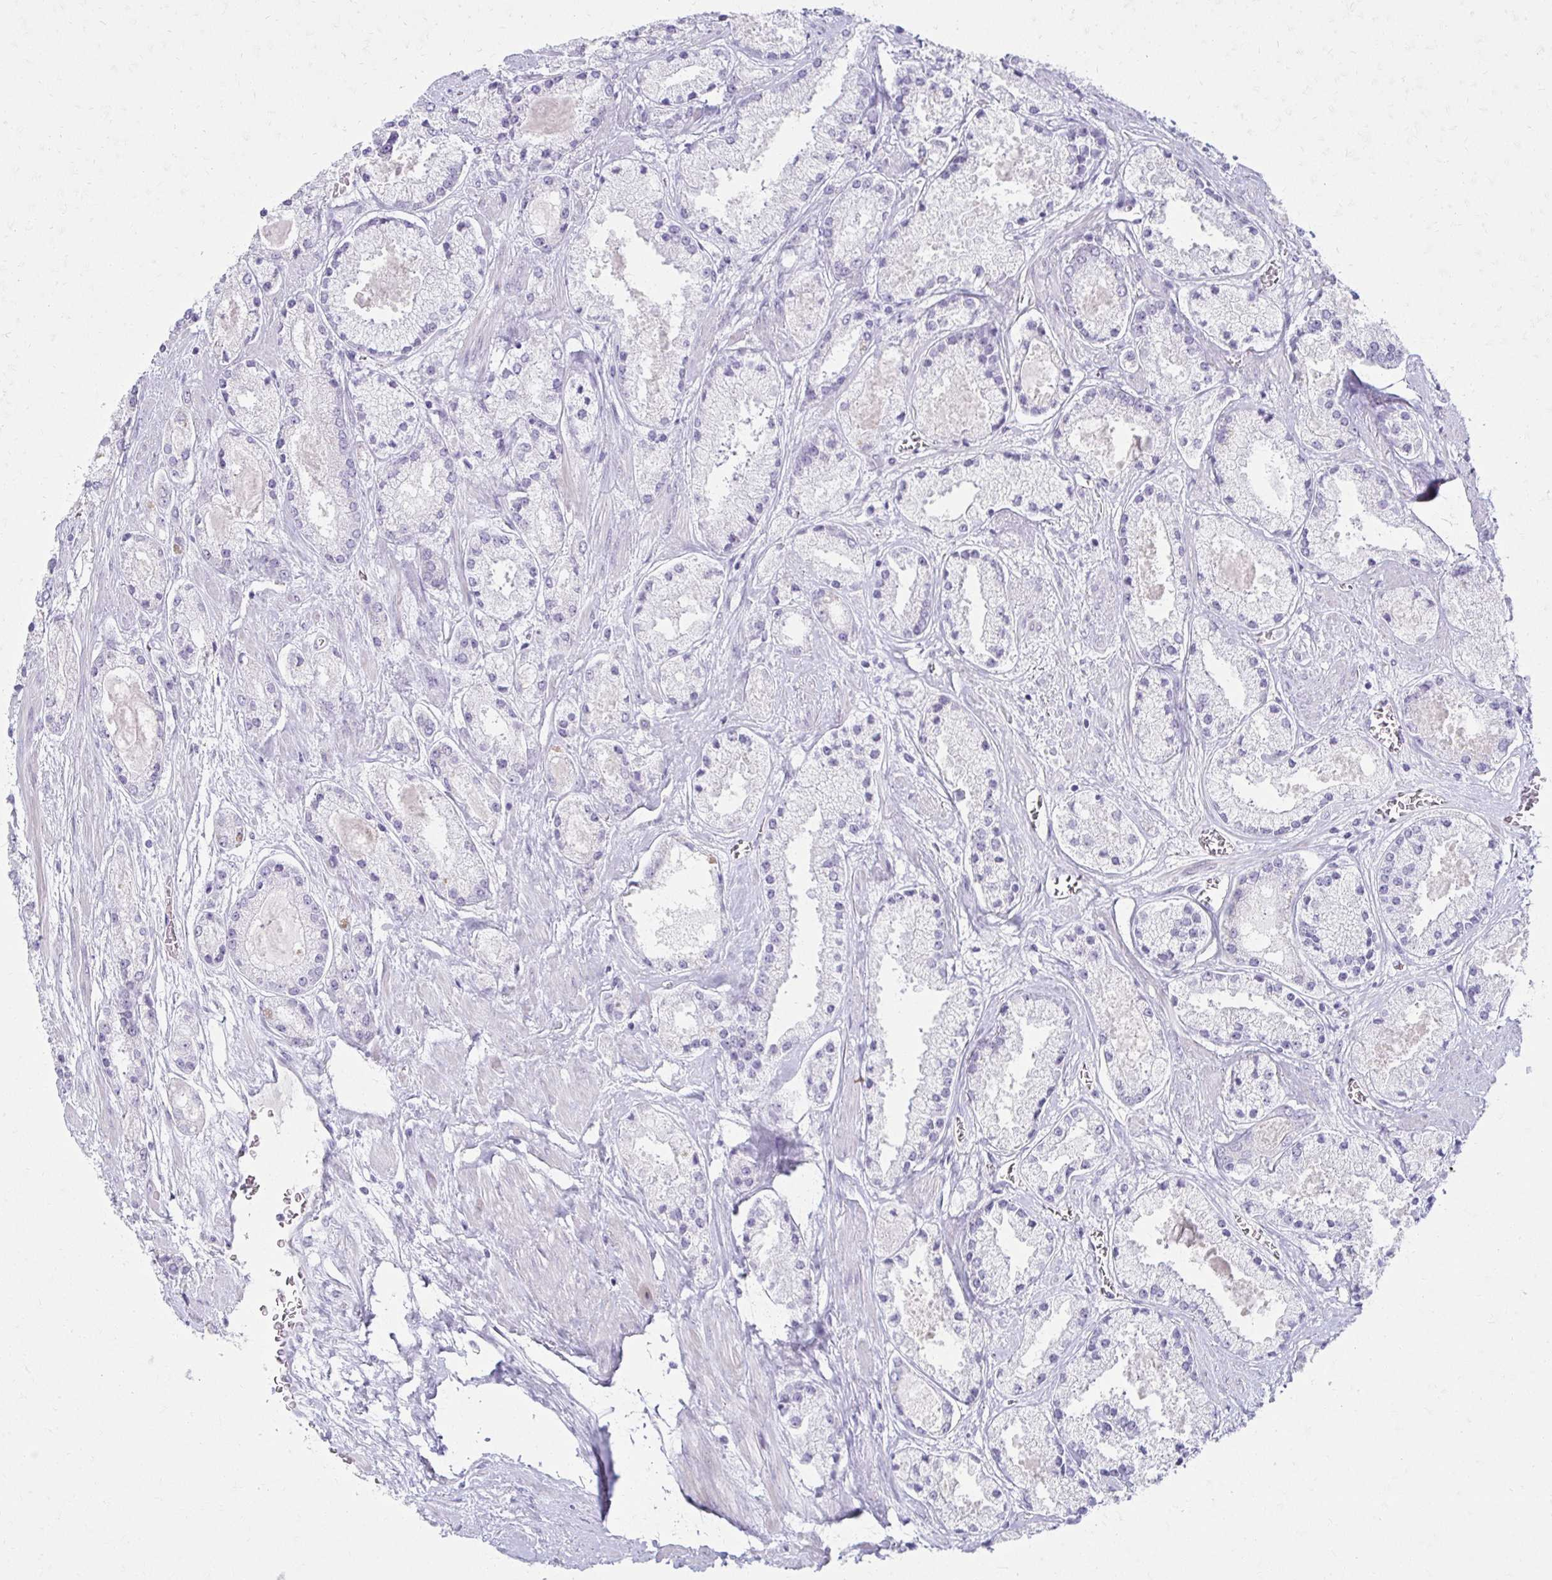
{"staining": {"intensity": "negative", "quantity": "none", "location": "none"}, "tissue": "prostate cancer", "cell_type": "Tumor cells", "image_type": "cancer", "snomed": [{"axis": "morphology", "description": "Adenocarcinoma, High grade"}, {"axis": "topography", "description": "Prostate"}], "caption": "DAB immunohistochemical staining of human prostate cancer (high-grade adenocarcinoma) displays no significant positivity in tumor cells.", "gene": "MORC4", "patient": {"sex": "male", "age": 67}}